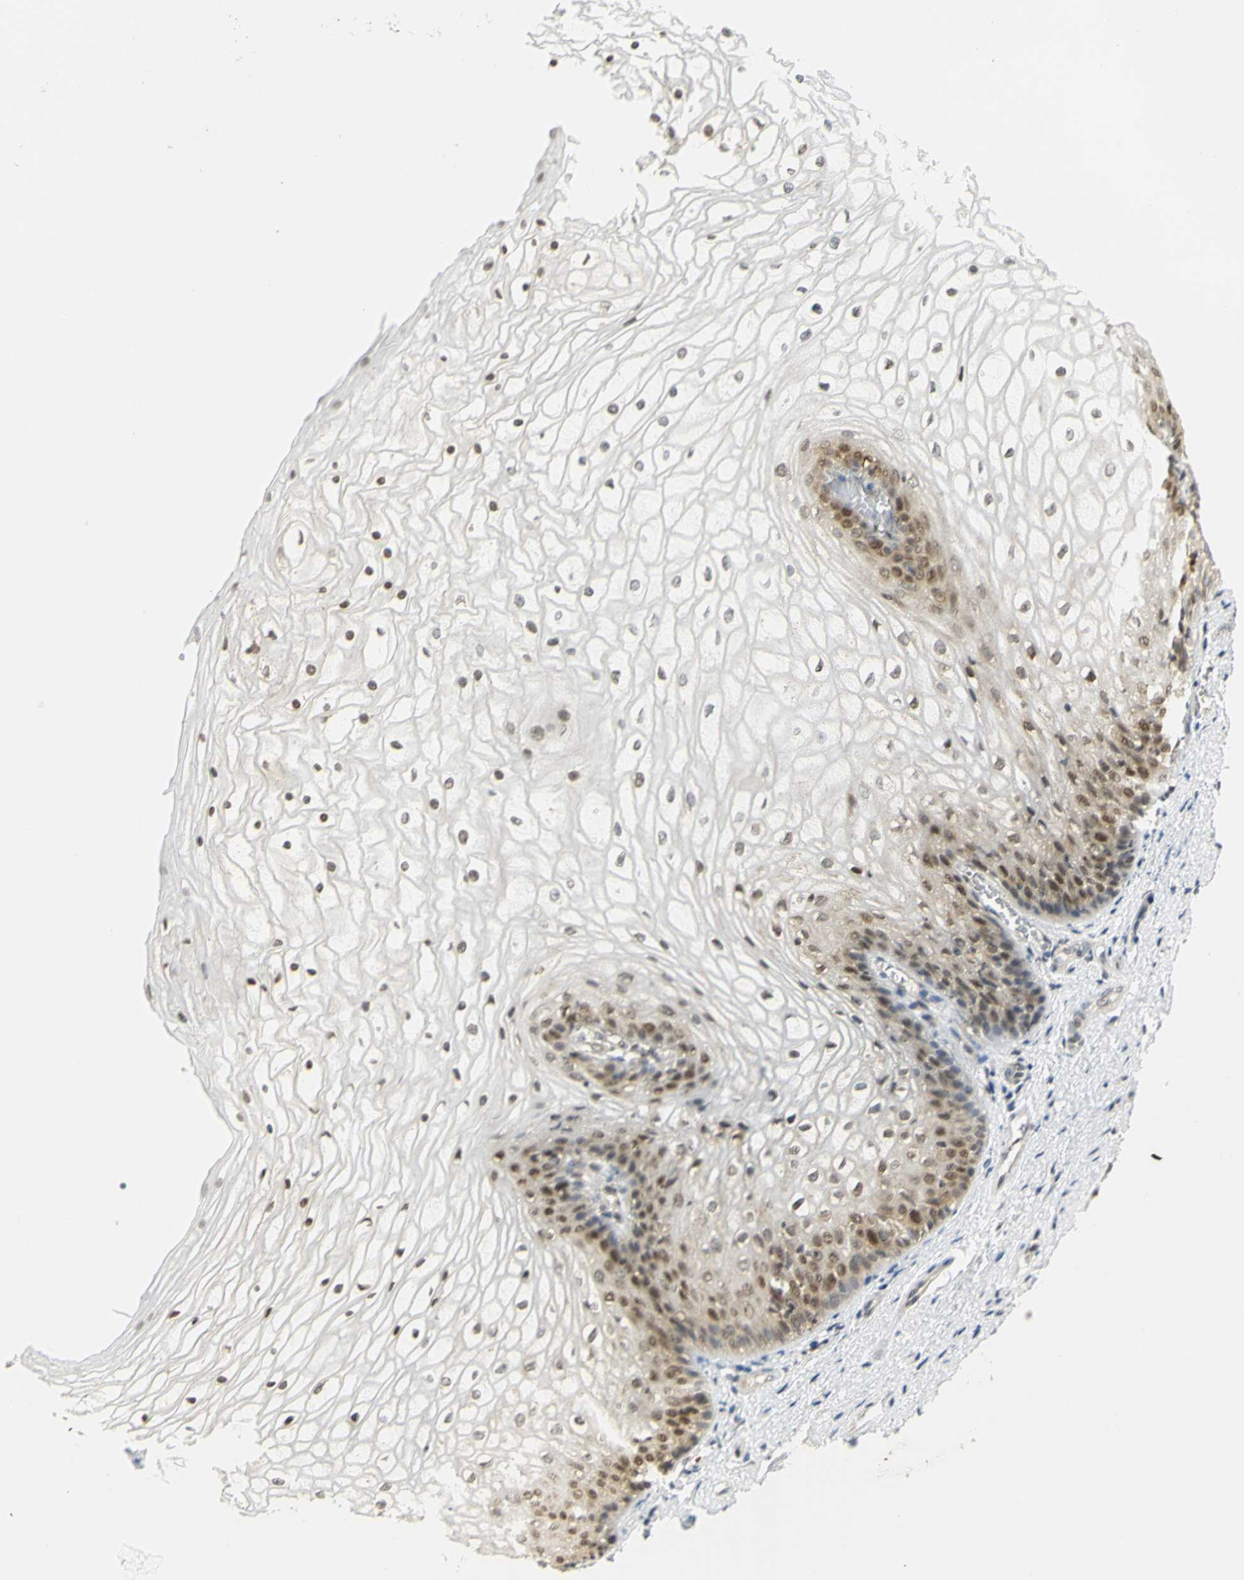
{"staining": {"intensity": "moderate", "quantity": ">75%", "location": "nuclear"}, "tissue": "vagina", "cell_type": "Squamous epithelial cells", "image_type": "normal", "snomed": [{"axis": "morphology", "description": "Normal tissue, NOS"}, {"axis": "topography", "description": "Vagina"}], "caption": "A micrograph showing moderate nuclear staining in about >75% of squamous epithelial cells in unremarkable vagina, as visualized by brown immunohistochemical staining.", "gene": "KIF11", "patient": {"sex": "female", "age": 34}}